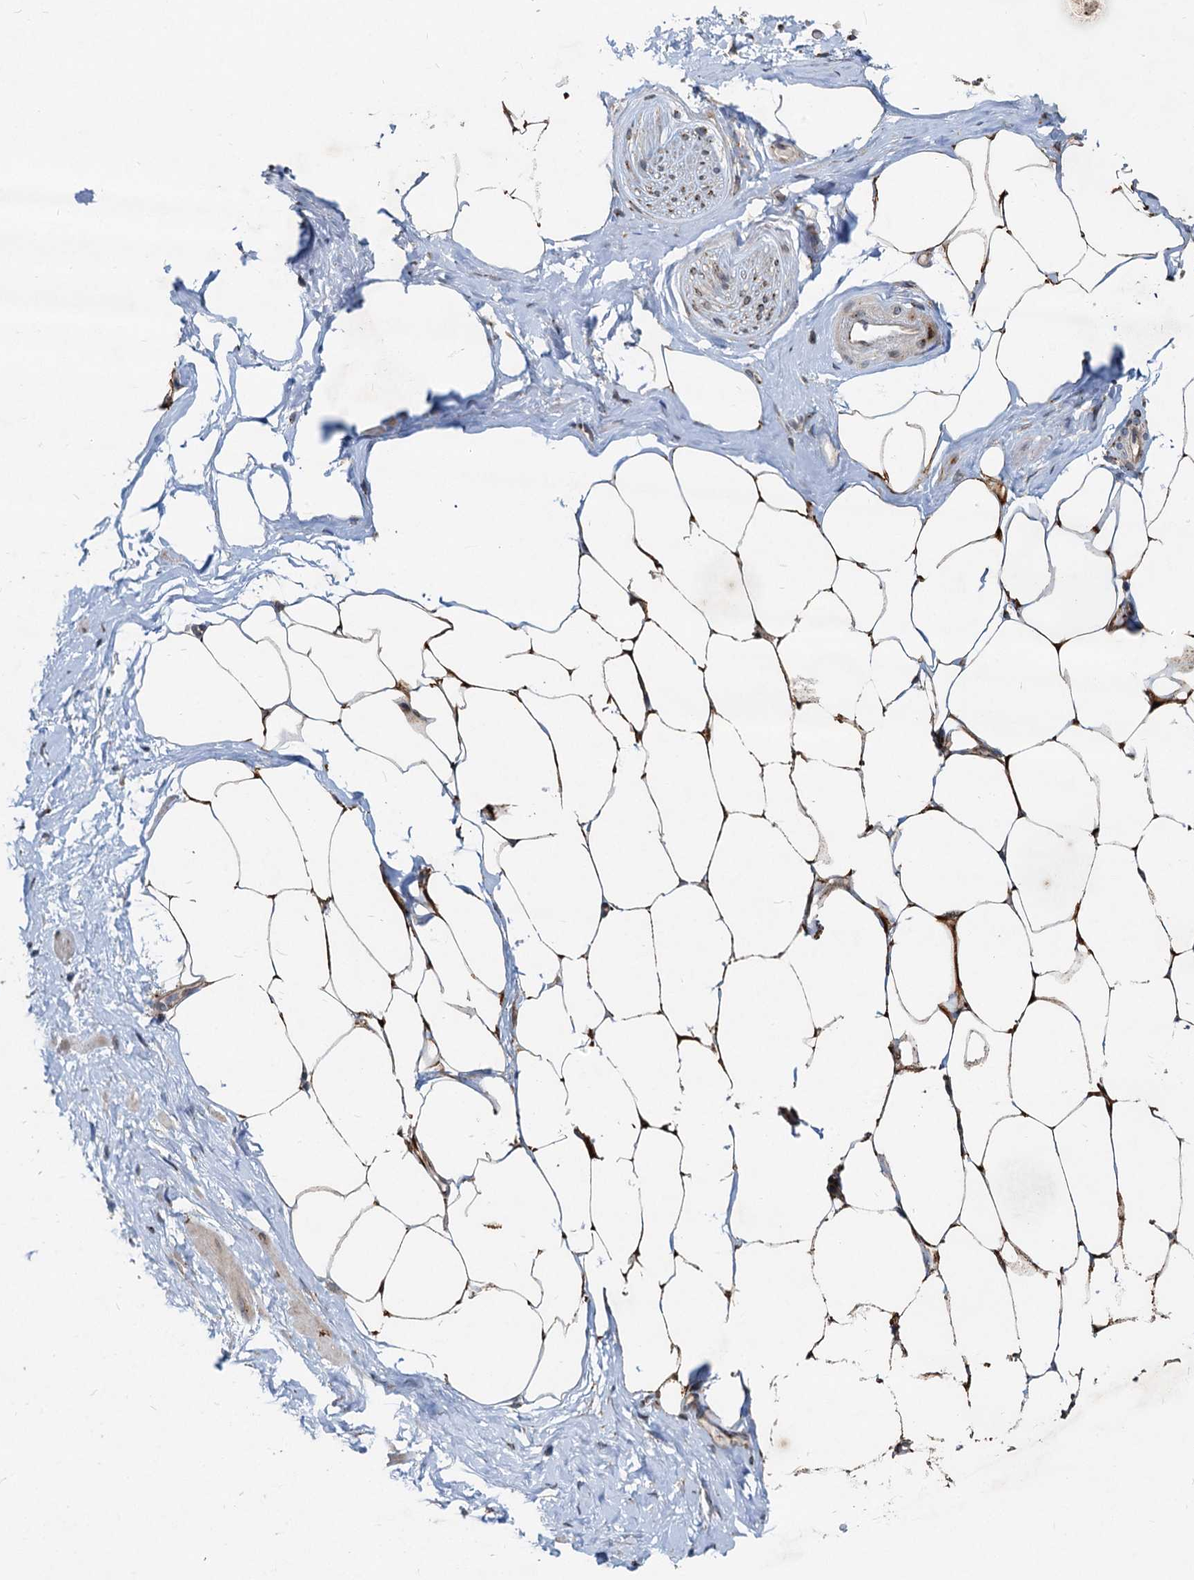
{"staining": {"intensity": "moderate", "quantity": ">75%", "location": "cytoplasmic/membranous"}, "tissue": "adipose tissue", "cell_type": "Adipocytes", "image_type": "normal", "snomed": [{"axis": "morphology", "description": "Normal tissue, NOS"}, {"axis": "morphology", "description": "Adenocarcinoma, Low grade"}, {"axis": "topography", "description": "Prostate"}, {"axis": "topography", "description": "Peripheral nerve tissue"}], "caption": "Immunohistochemical staining of unremarkable adipose tissue displays >75% levels of moderate cytoplasmic/membranous protein staining in approximately >75% of adipocytes. The staining is performed using DAB (3,3'-diaminobenzidine) brown chromogen to label protein expression. The nuclei are counter-stained blue using hematoxylin.", "gene": "CEP68", "patient": {"sex": "male", "age": 63}}